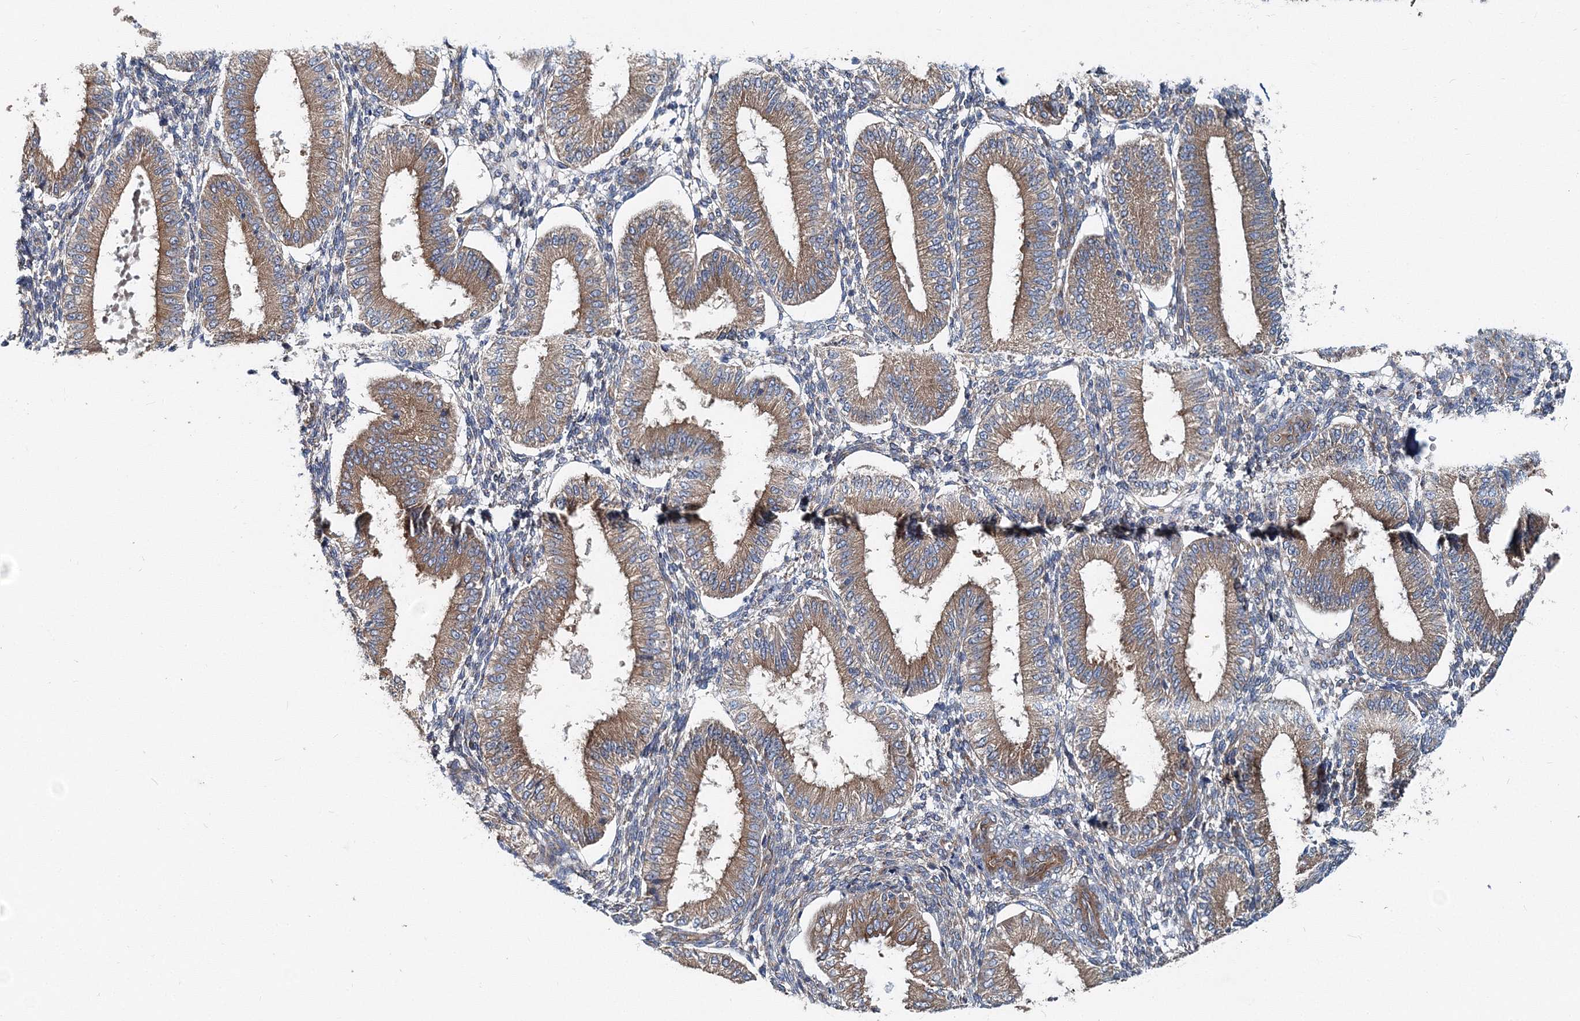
{"staining": {"intensity": "weak", "quantity": "25%-75%", "location": "cytoplasmic/membranous"}, "tissue": "endometrium", "cell_type": "Cells in endometrial stroma", "image_type": "normal", "snomed": [{"axis": "morphology", "description": "Normal tissue, NOS"}, {"axis": "topography", "description": "Endometrium"}], "caption": "Endometrium stained with DAB immunohistochemistry demonstrates low levels of weak cytoplasmic/membranous positivity in approximately 25%-75% of cells in endometrial stroma.", "gene": "MPHOSPH9", "patient": {"sex": "female", "age": 39}}